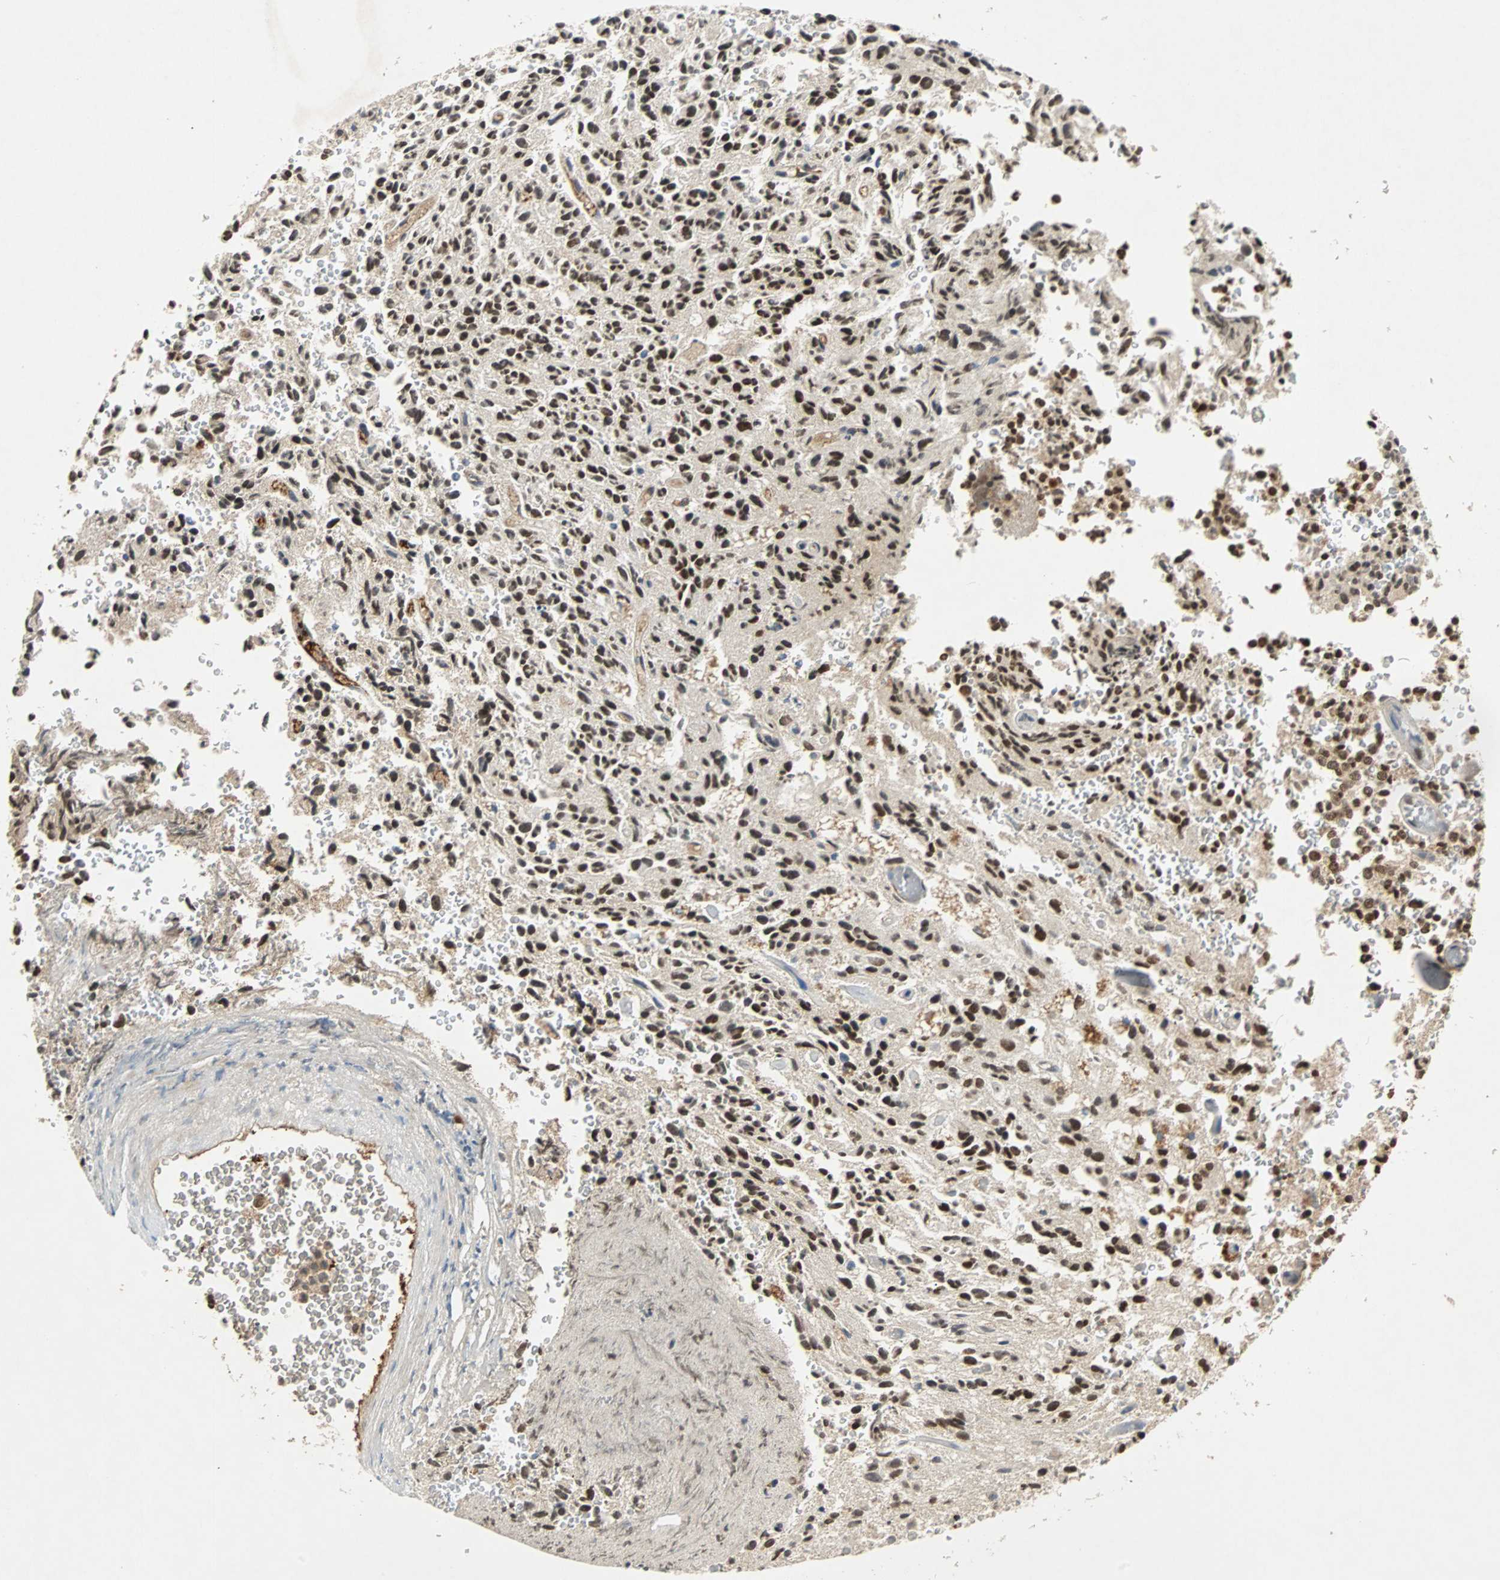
{"staining": {"intensity": "strong", "quantity": ">75%", "location": "cytoplasmic/membranous,nuclear"}, "tissue": "glioma", "cell_type": "Tumor cells", "image_type": "cancer", "snomed": [{"axis": "morphology", "description": "Glioma, malignant, High grade"}, {"axis": "topography", "description": "pancreas cauda"}], "caption": "Immunohistochemical staining of malignant high-grade glioma displays high levels of strong cytoplasmic/membranous and nuclear protein staining in about >75% of tumor cells.", "gene": "PHC1", "patient": {"sex": "male", "age": 60}}